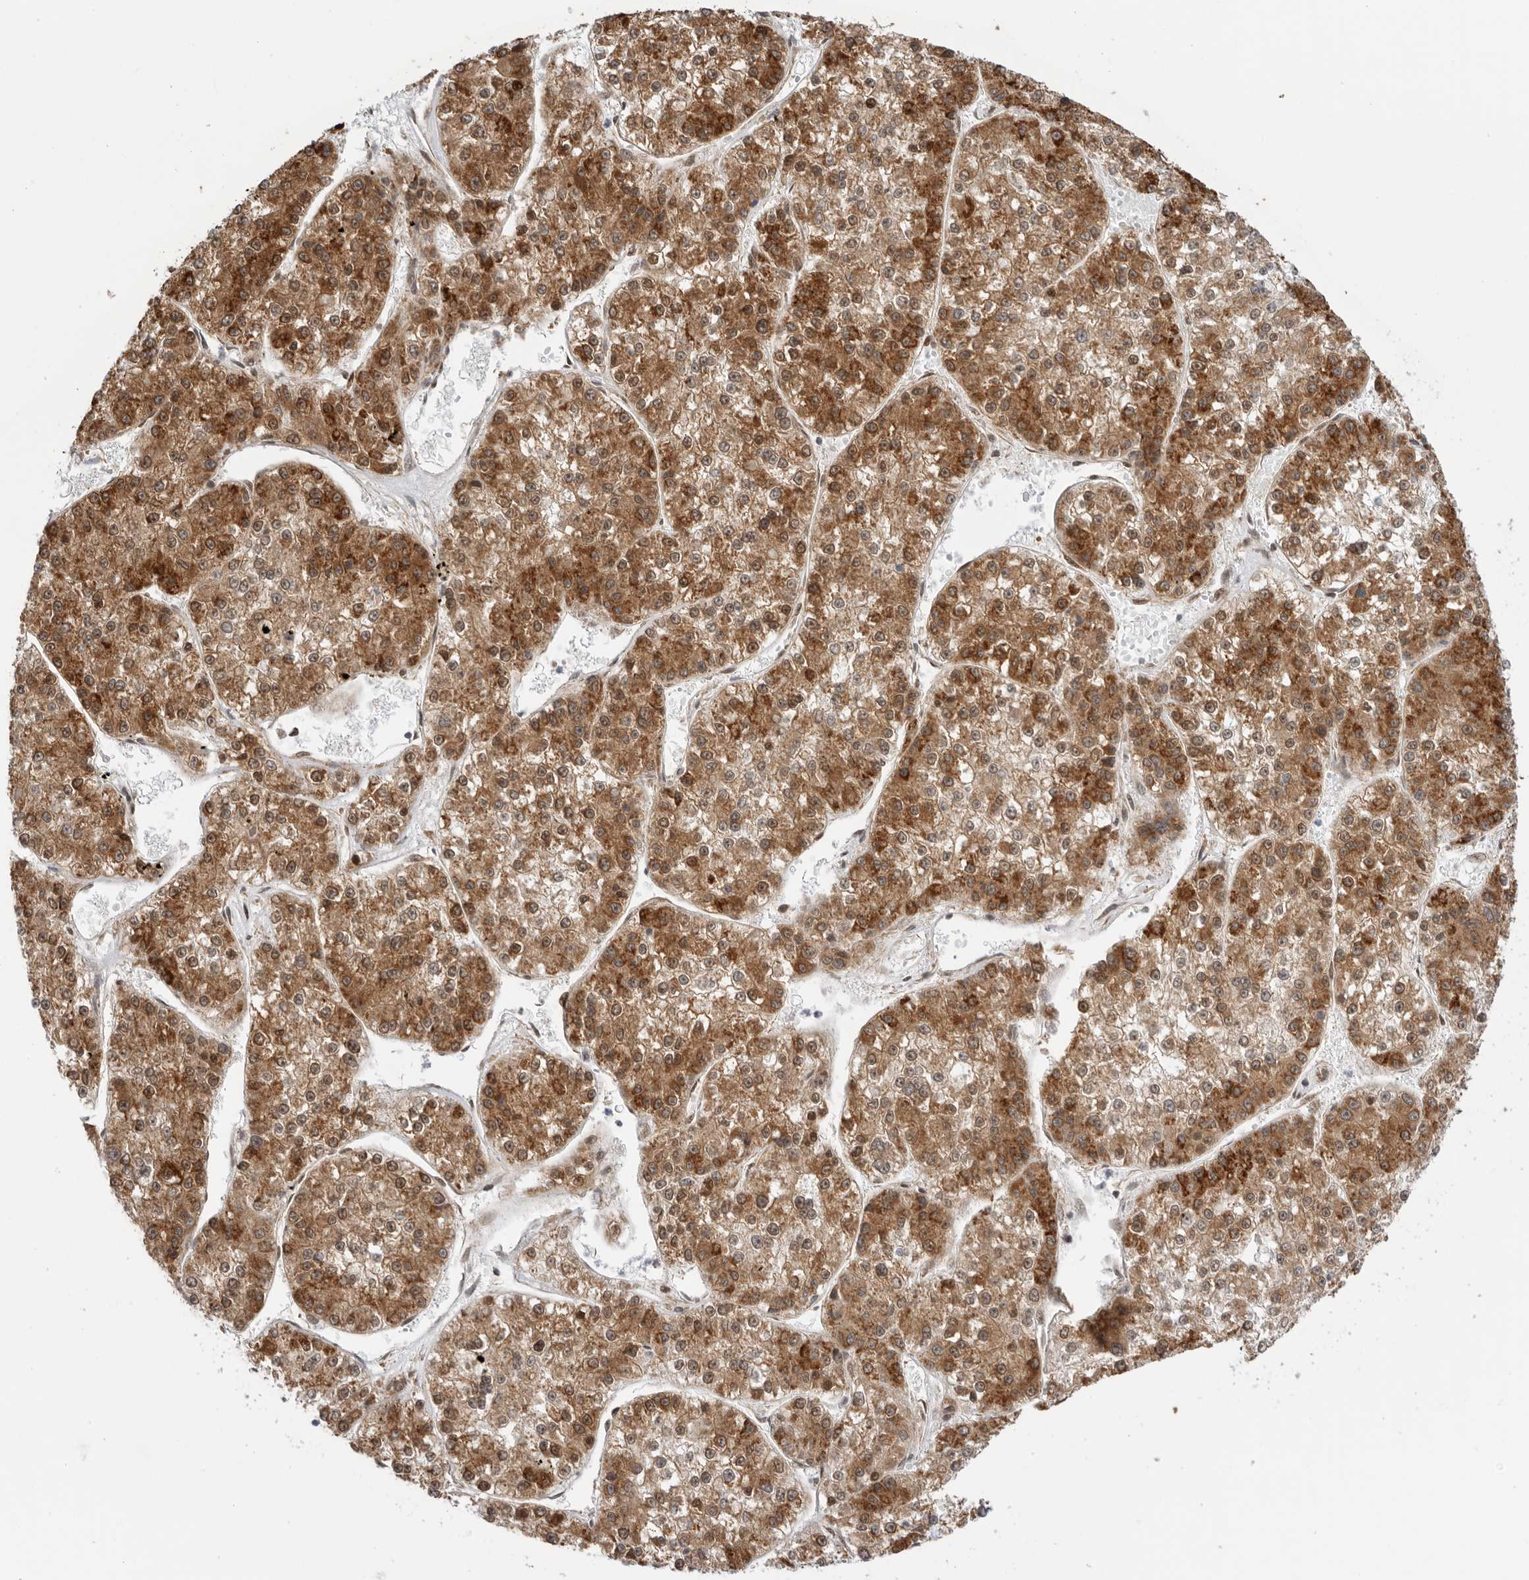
{"staining": {"intensity": "strong", "quantity": ">75%", "location": "cytoplasmic/membranous"}, "tissue": "liver cancer", "cell_type": "Tumor cells", "image_type": "cancer", "snomed": [{"axis": "morphology", "description": "Carcinoma, Hepatocellular, NOS"}, {"axis": "topography", "description": "Liver"}], "caption": "A high amount of strong cytoplasmic/membranous staining is appreciated in about >75% of tumor cells in liver hepatocellular carcinoma tissue.", "gene": "DCAF8", "patient": {"sex": "female", "age": 73}}